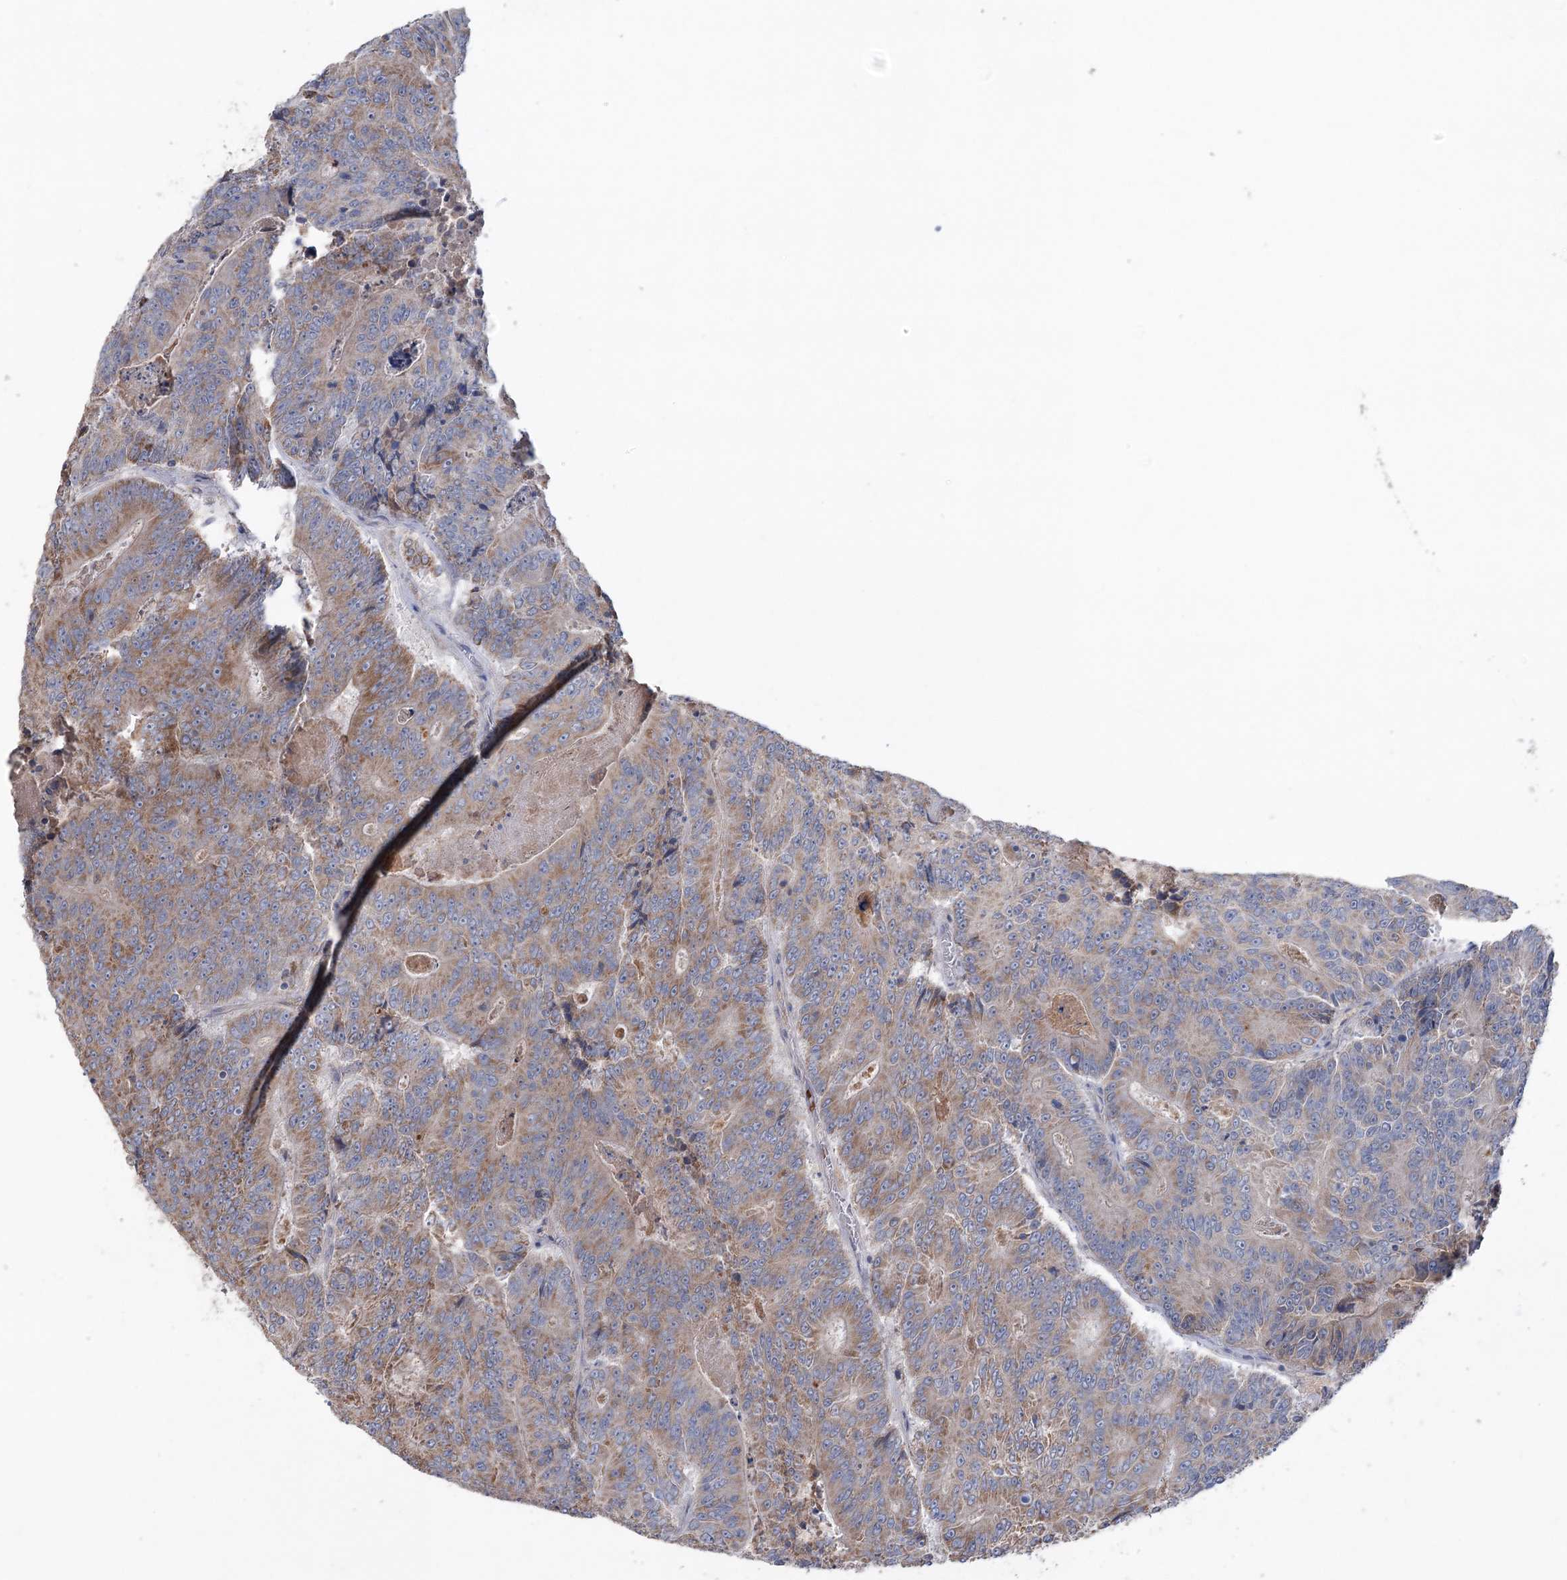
{"staining": {"intensity": "moderate", "quantity": "25%-75%", "location": "cytoplasmic/membranous"}, "tissue": "colorectal cancer", "cell_type": "Tumor cells", "image_type": "cancer", "snomed": [{"axis": "morphology", "description": "Adenocarcinoma, NOS"}, {"axis": "topography", "description": "Colon"}], "caption": "Immunohistochemical staining of human colorectal cancer displays medium levels of moderate cytoplasmic/membranous staining in approximately 25%-75% of tumor cells. (Stains: DAB in brown, nuclei in blue, Microscopy: brightfield microscopy at high magnification).", "gene": "MTCH2", "patient": {"sex": "male", "age": 83}}